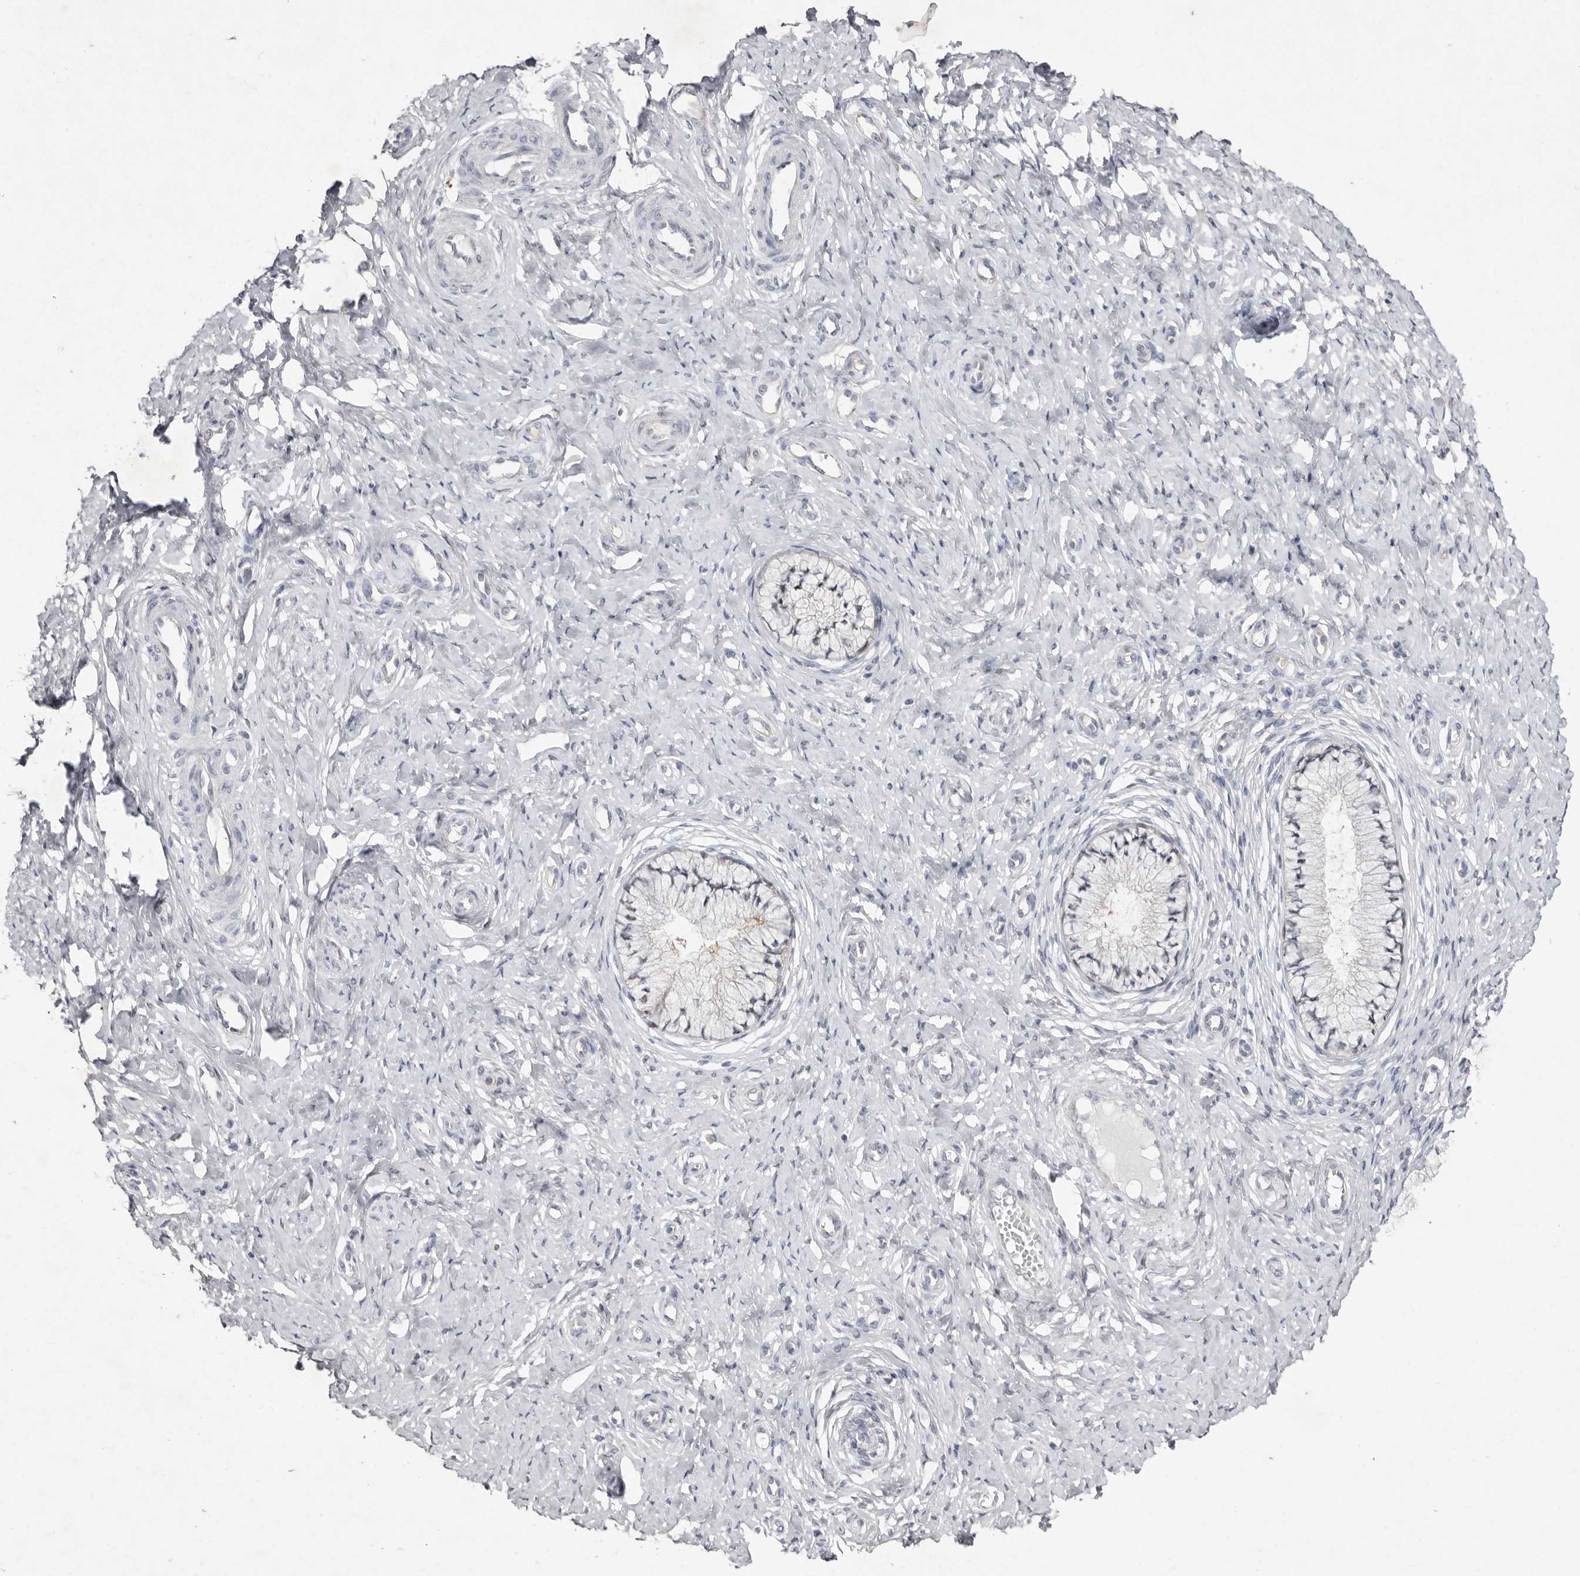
{"staining": {"intensity": "negative", "quantity": "none", "location": "none"}, "tissue": "cervix", "cell_type": "Glandular cells", "image_type": "normal", "snomed": [{"axis": "morphology", "description": "Normal tissue, NOS"}, {"axis": "topography", "description": "Cervix"}], "caption": "Immunohistochemistry (IHC) micrograph of normal cervix: cervix stained with DAB (3,3'-diaminobenzidine) reveals no significant protein positivity in glandular cells. The staining is performed using DAB (3,3'-diaminobenzidine) brown chromogen with nuclei counter-stained in using hematoxylin.", "gene": "TADA1", "patient": {"sex": "female", "age": 36}}